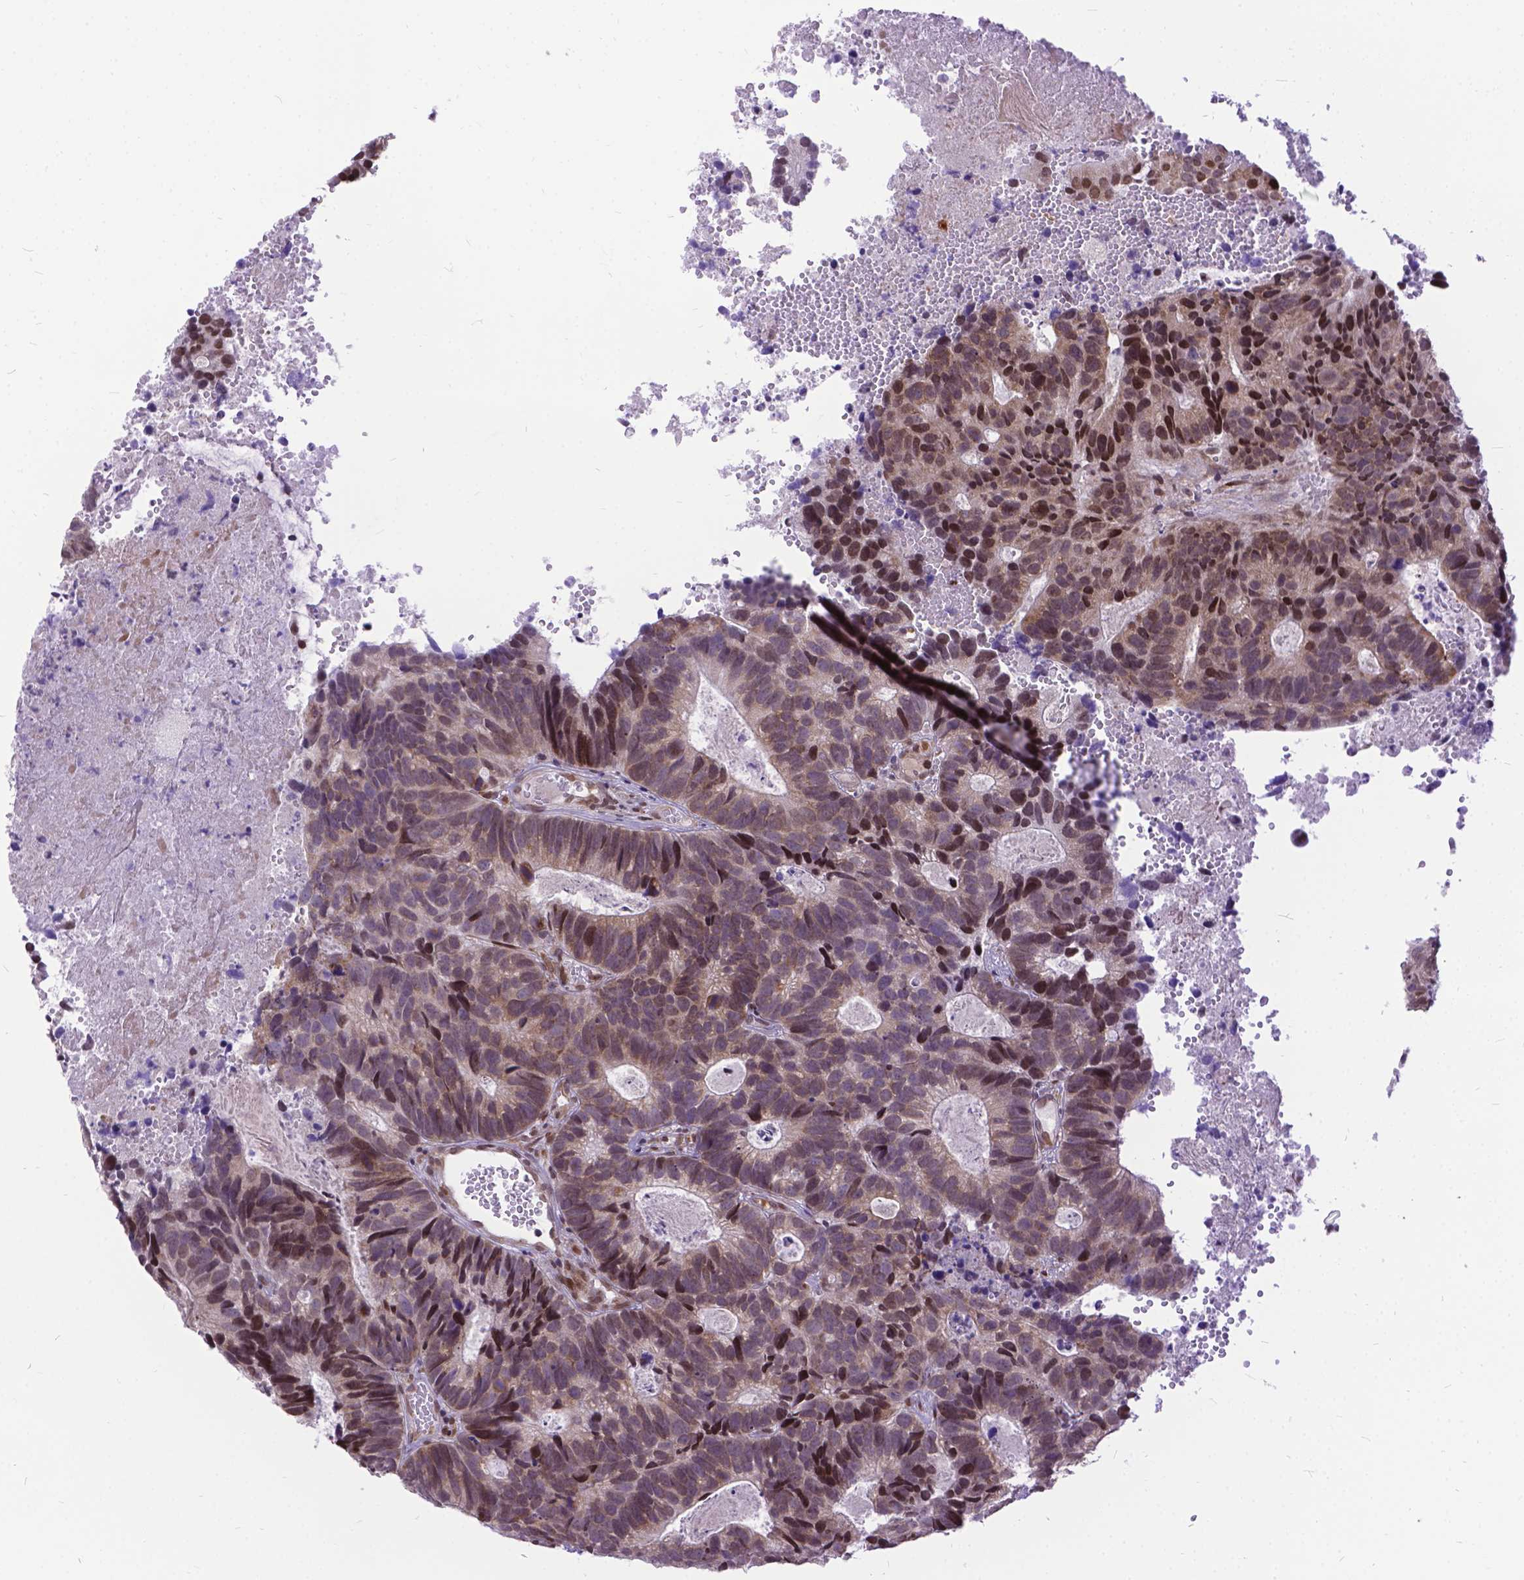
{"staining": {"intensity": "moderate", "quantity": "<25%", "location": "cytoplasmic/membranous,nuclear"}, "tissue": "head and neck cancer", "cell_type": "Tumor cells", "image_type": "cancer", "snomed": [{"axis": "morphology", "description": "Adenocarcinoma, NOS"}, {"axis": "topography", "description": "Head-Neck"}], "caption": "Immunohistochemistry (IHC) (DAB (3,3'-diaminobenzidine)) staining of adenocarcinoma (head and neck) shows moderate cytoplasmic/membranous and nuclear protein staining in about <25% of tumor cells.", "gene": "FAM124B", "patient": {"sex": "male", "age": 62}}